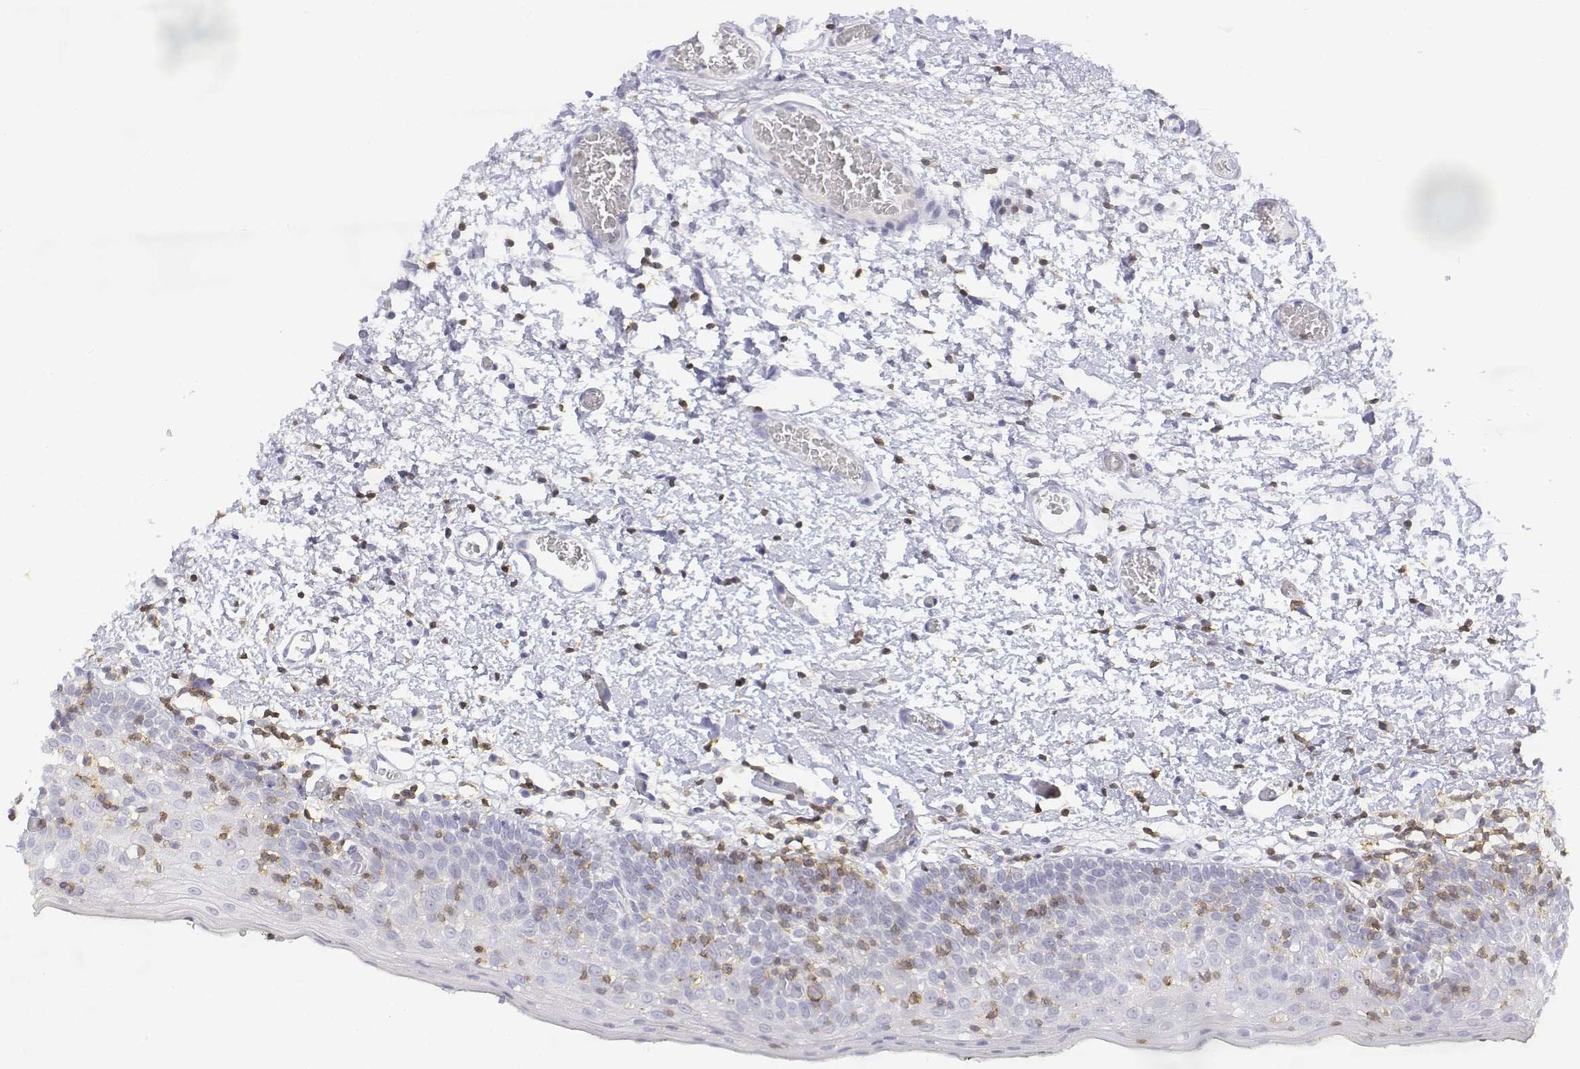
{"staining": {"intensity": "negative", "quantity": "none", "location": "none"}, "tissue": "oral mucosa", "cell_type": "Squamous epithelial cells", "image_type": "normal", "snomed": [{"axis": "morphology", "description": "Normal tissue, NOS"}, {"axis": "morphology", "description": "Squamous cell carcinoma, NOS"}, {"axis": "topography", "description": "Oral tissue"}, {"axis": "topography", "description": "Head-Neck"}], "caption": "Immunohistochemistry micrograph of unremarkable human oral mucosa stained for a protein (brown), which demonstrates no expression in squamous epithelial cells.", "gene": "CD3E", "patient": {"sex": "male", "age": 69}}